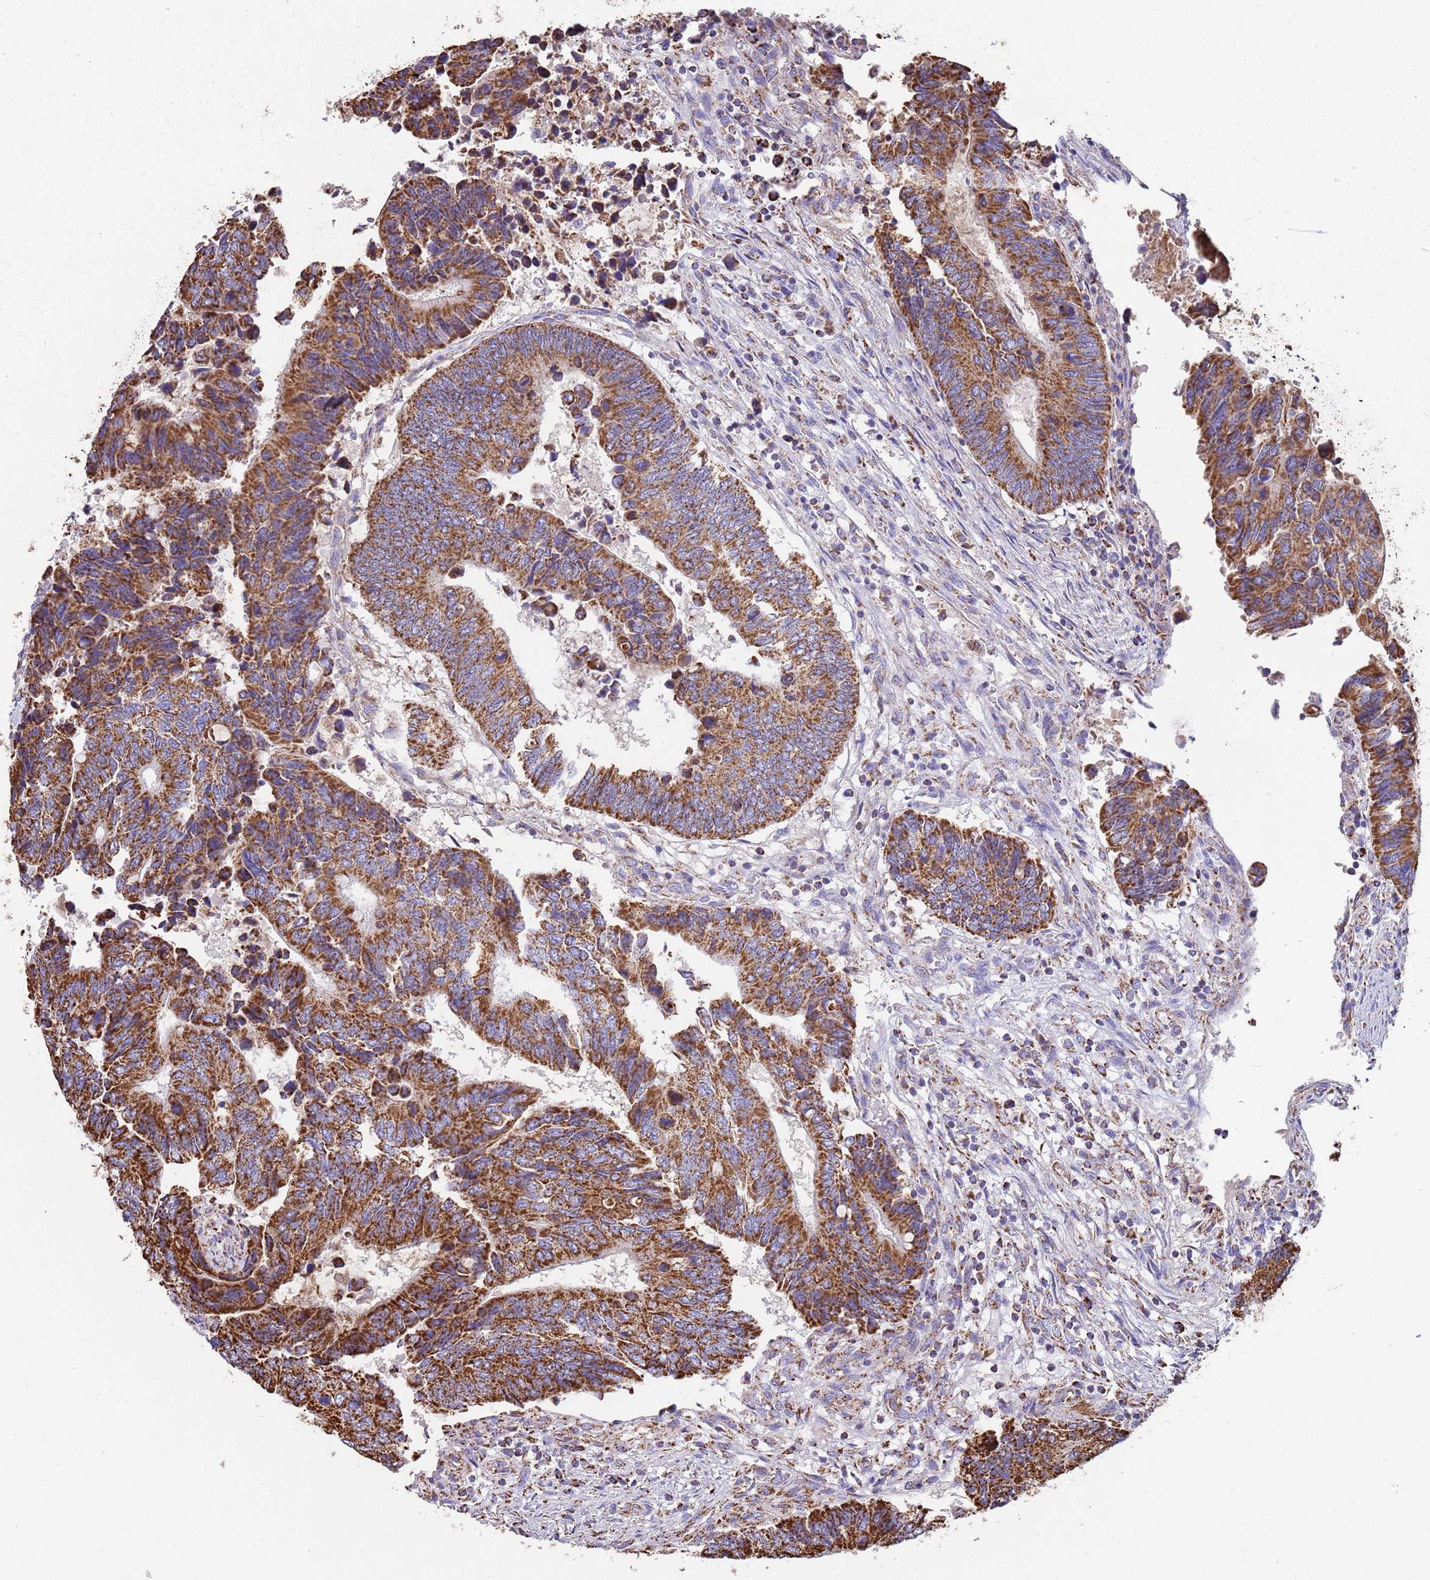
{"staining": {"intensity": "strong", "quantity": ">75%", "location": "cytoplasmic/membranous"}, "tissue": "colorectal cancer", "cell_type": "Tumor cells", "image_type": "cancer", "snomed": [{"axis": "morphology", "description": "Adenocarcinoma, NOS"}, {"axis": "topography", "description": "Colon"}], "caption": "Immunohistochemical staining of human colorectal cancer (adenocarcinoma) reveals high levels of strong cytoplasmic/membranous staining in about >75% of tumor cells.", "gene": "TTLL1", "patient": {"sex": "male", "age": 87}}